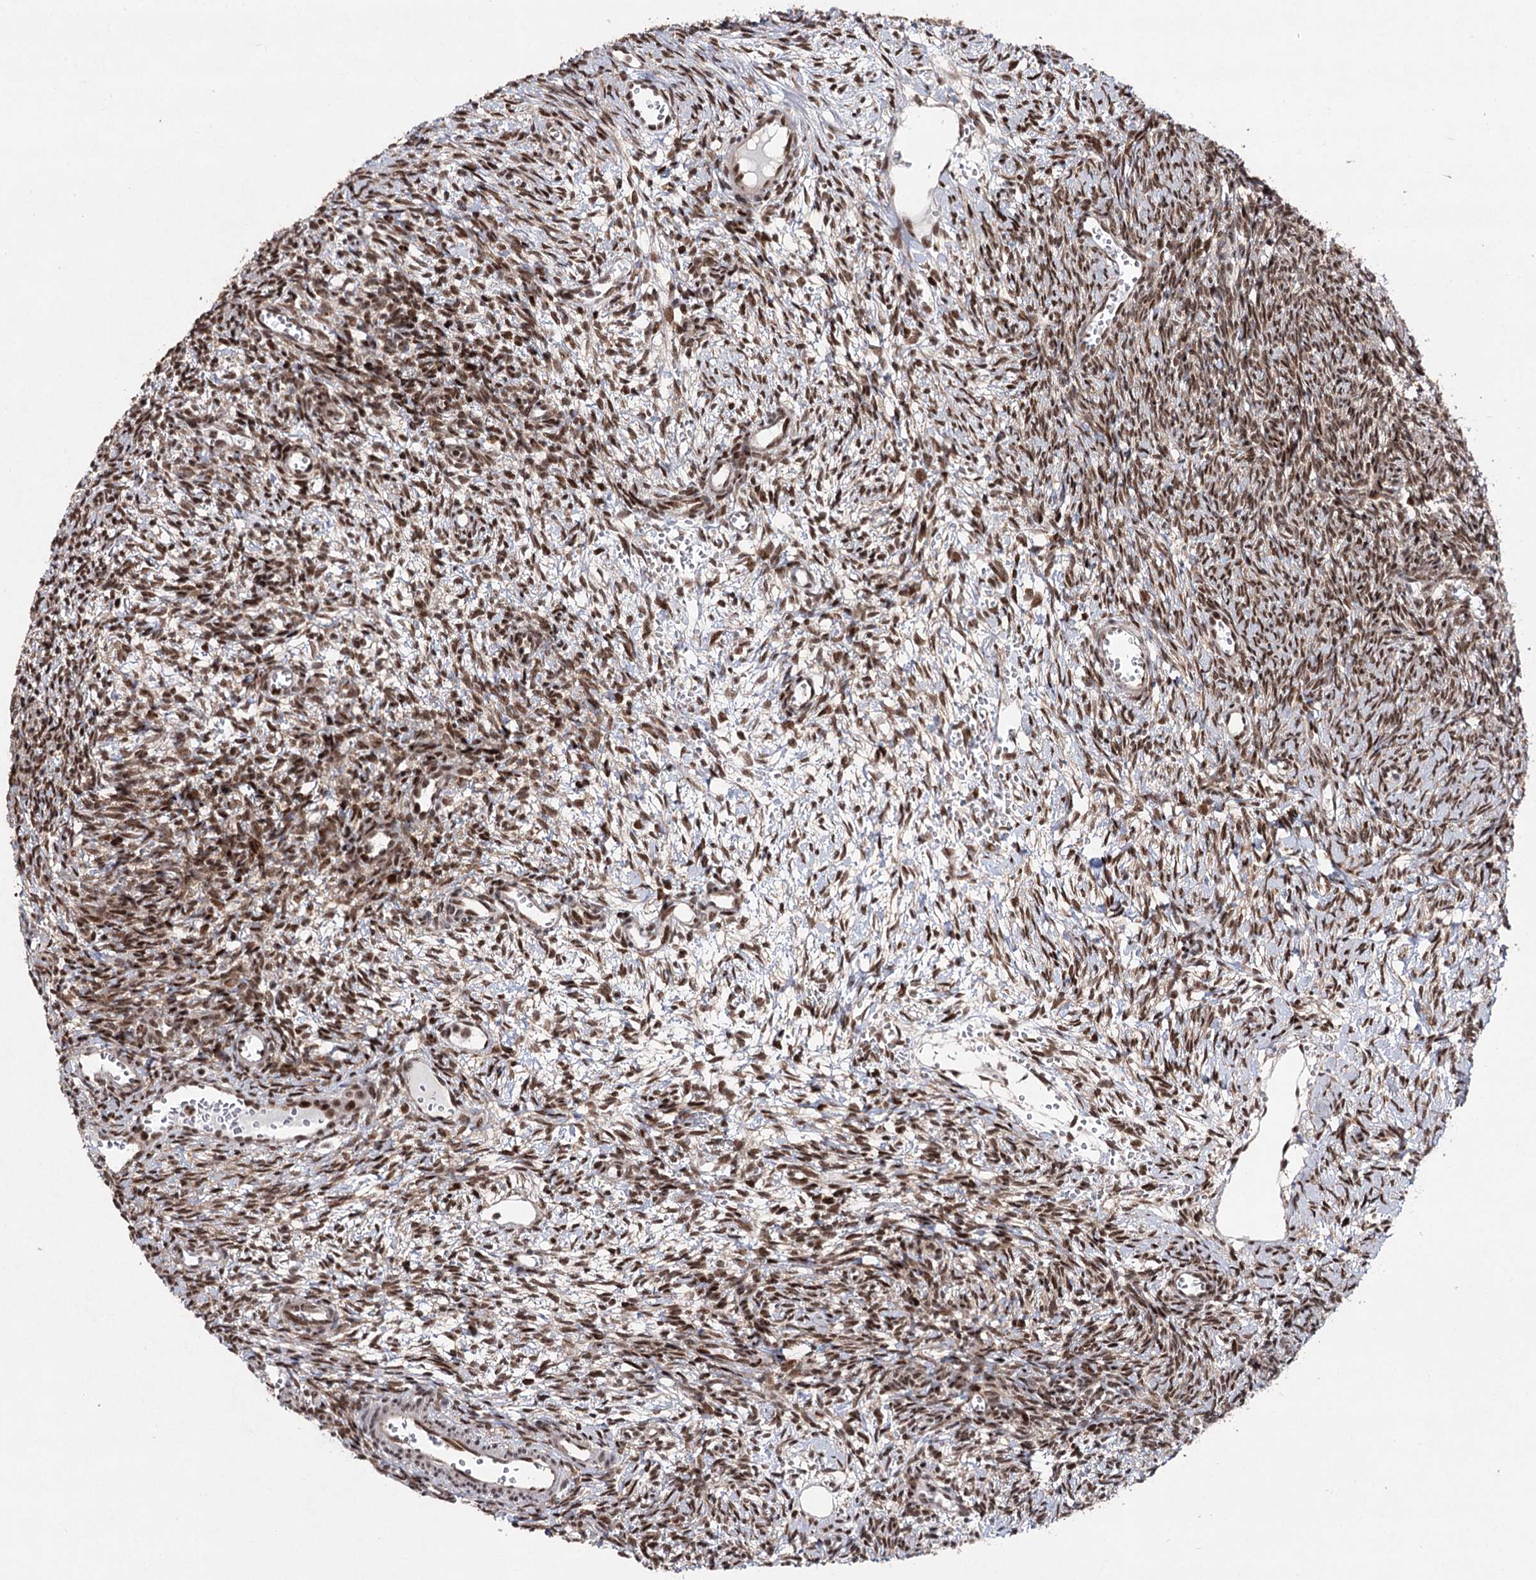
{"staining": {"intensity": "strong", "quantity": ">75%", "location": "nuclear"}, "tissue": "ovary", "cell_type": "Ovarian stroma cells", "image_type": "normal", "snomed": [{"axis": "morphology", "description": "Normal tissue, NOS"}, {"axis": "topography", "description": "Ovary"}], "caption": "Immunohistochemical staining of normal human ovary displays >75% levels of strong nuclear protein staining in about >75% of ovarian stroma cells.", "gene": "PDCD4", "patient": {"sex": "female", "age": 39}}